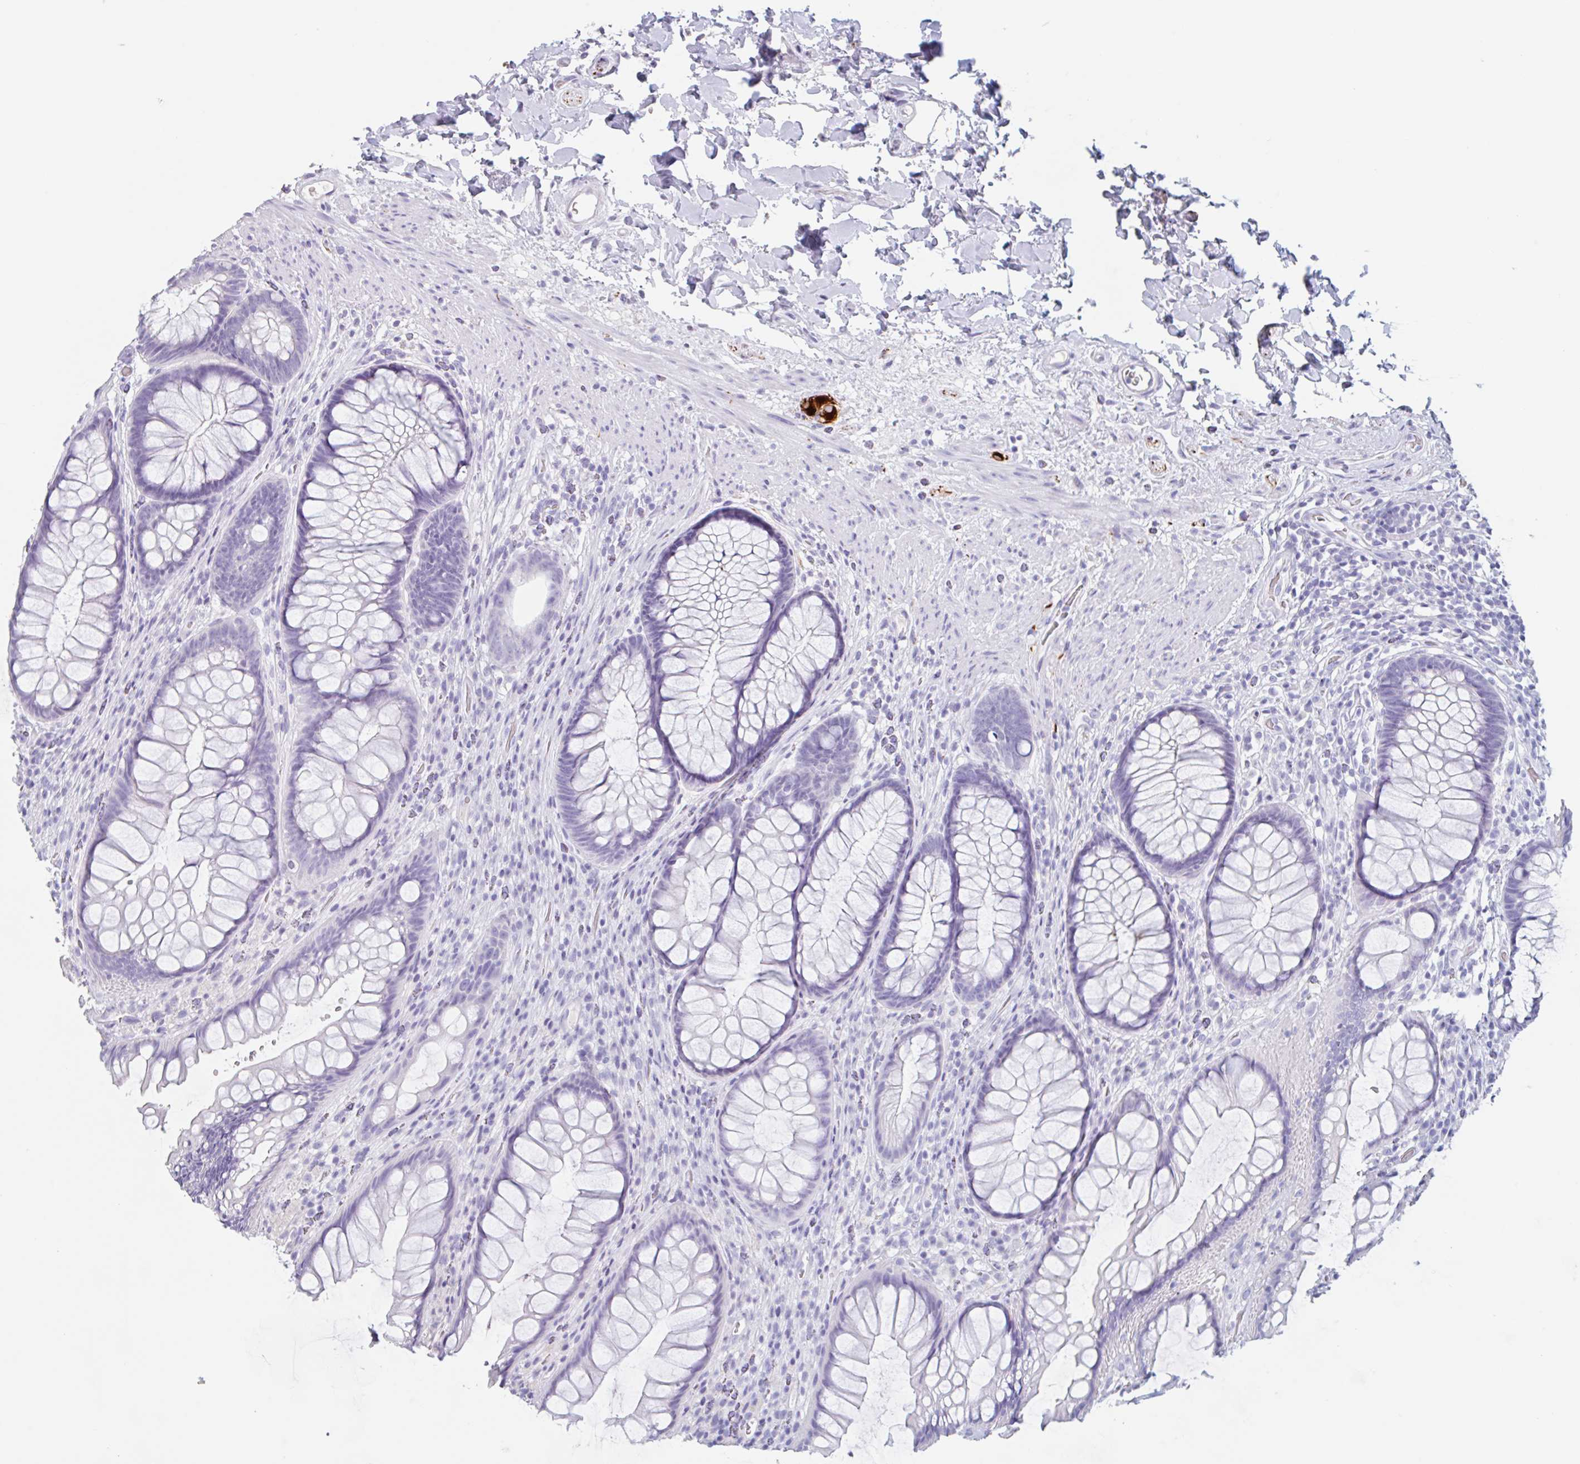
{"staining": {"intensity": "negative", "quantity": "none", "location": "none"}, "tissue": "rectum", "cell_type": "Glandular cells", "image_type": "normal", "snomed": [{"axis": "morphology", "description": "Normal tissue, NOS"}, {"axis": "topography", "description": "Rectum"}], "caption": "This is a micrograph of immunohistochemistry staining of benign rectum, which shows no expression in glandular cells.", "gene": "EMC4", "patient": {"sex": "male", "age": 53}}